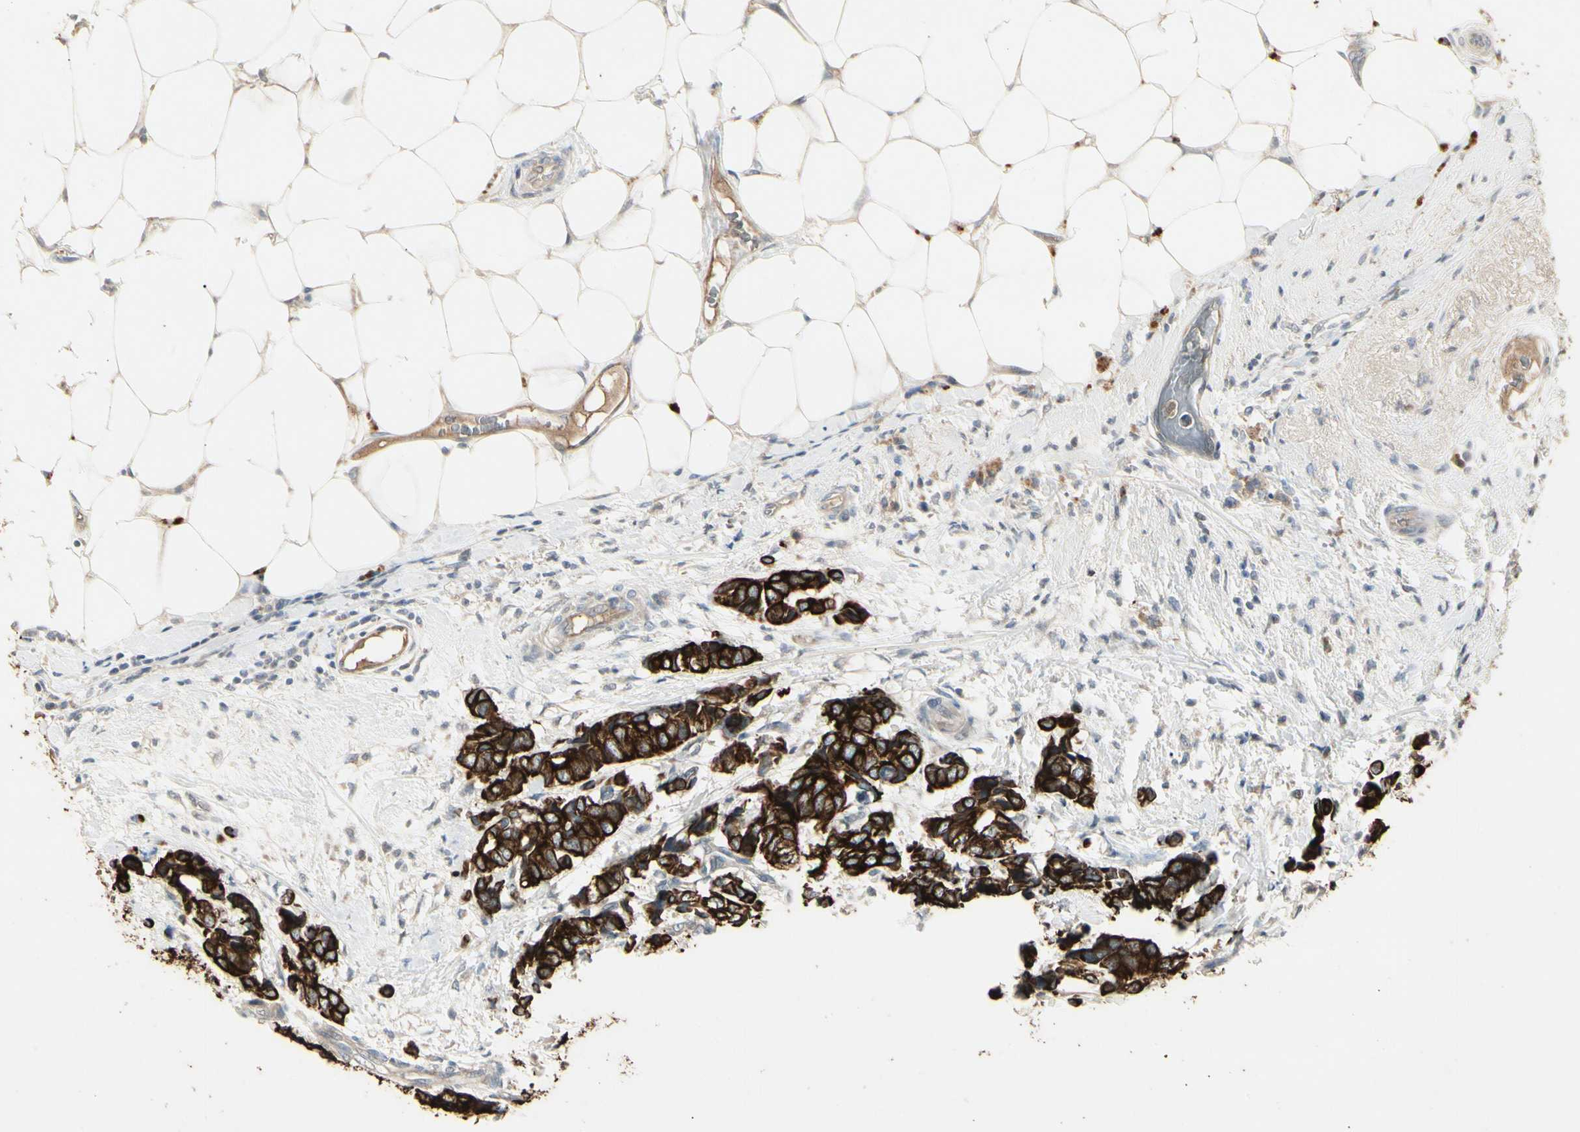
{"staining": {"intensity": "strong", "quantity": ">75%", "location": "cytoplasmic/membranous"}, "tissue": "breast cancer", "cell_type": "Tumor cells", "image_type": "cancer", "snomed": [{"axis": "morphology", "description": "Duct carcinoma"}, {"axis": "topography", "description": "Breast"}], "caption": "This photomicrograph demonstrates IHC staining of breast invasive ductal carcinoma, with high strong cytoplasmic/membranous staining in approximately >75% of tumor cells.", "gene": "SKIL", "patient": {"sex": "female", "age": 87}}